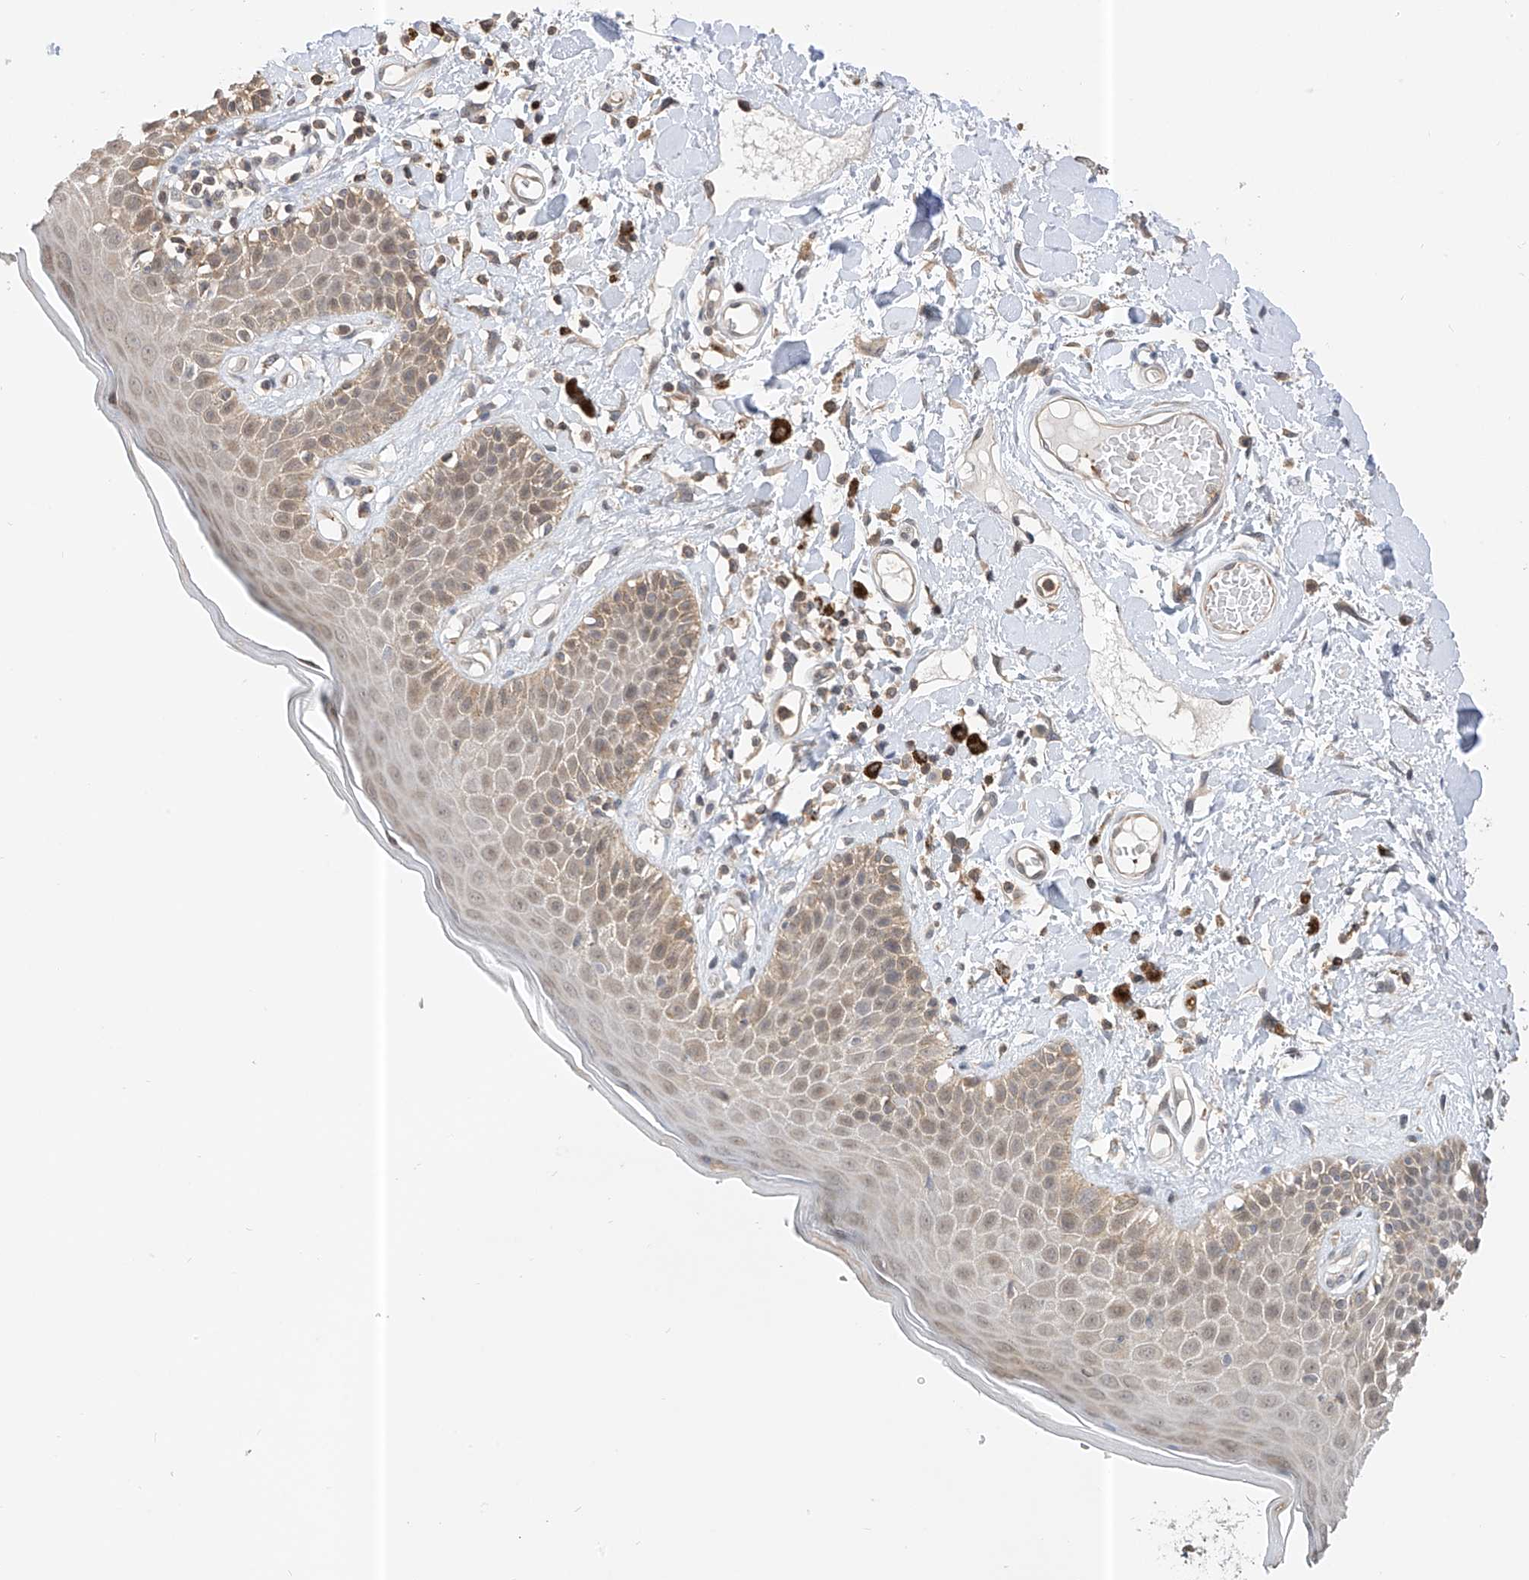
{"staining": {"intensity": "weak", "quantity": "25%-75%", "location": "cytoplasmic/membranous"}, "tissue": "skin", "cell_type": "Epidermal cells", "image_type": "normal", "snomed": [{"axis": "morphology", "description": "Normal tissue, NOS"}, {"axis": "topography", "description": "Anal"}], "caption": "Immunohistochemistry (DAB) staining of unremarkable skin displays weak cytoplasmic/membranous protein positivity in approximately 25%-75% of epidermal cells. Immunohistochemistry (ihc) stains the protein of interest in brown and the nuclei are stained blue.", "gene": "PPA2", "patient": {"sex": "female", "age": 78}}